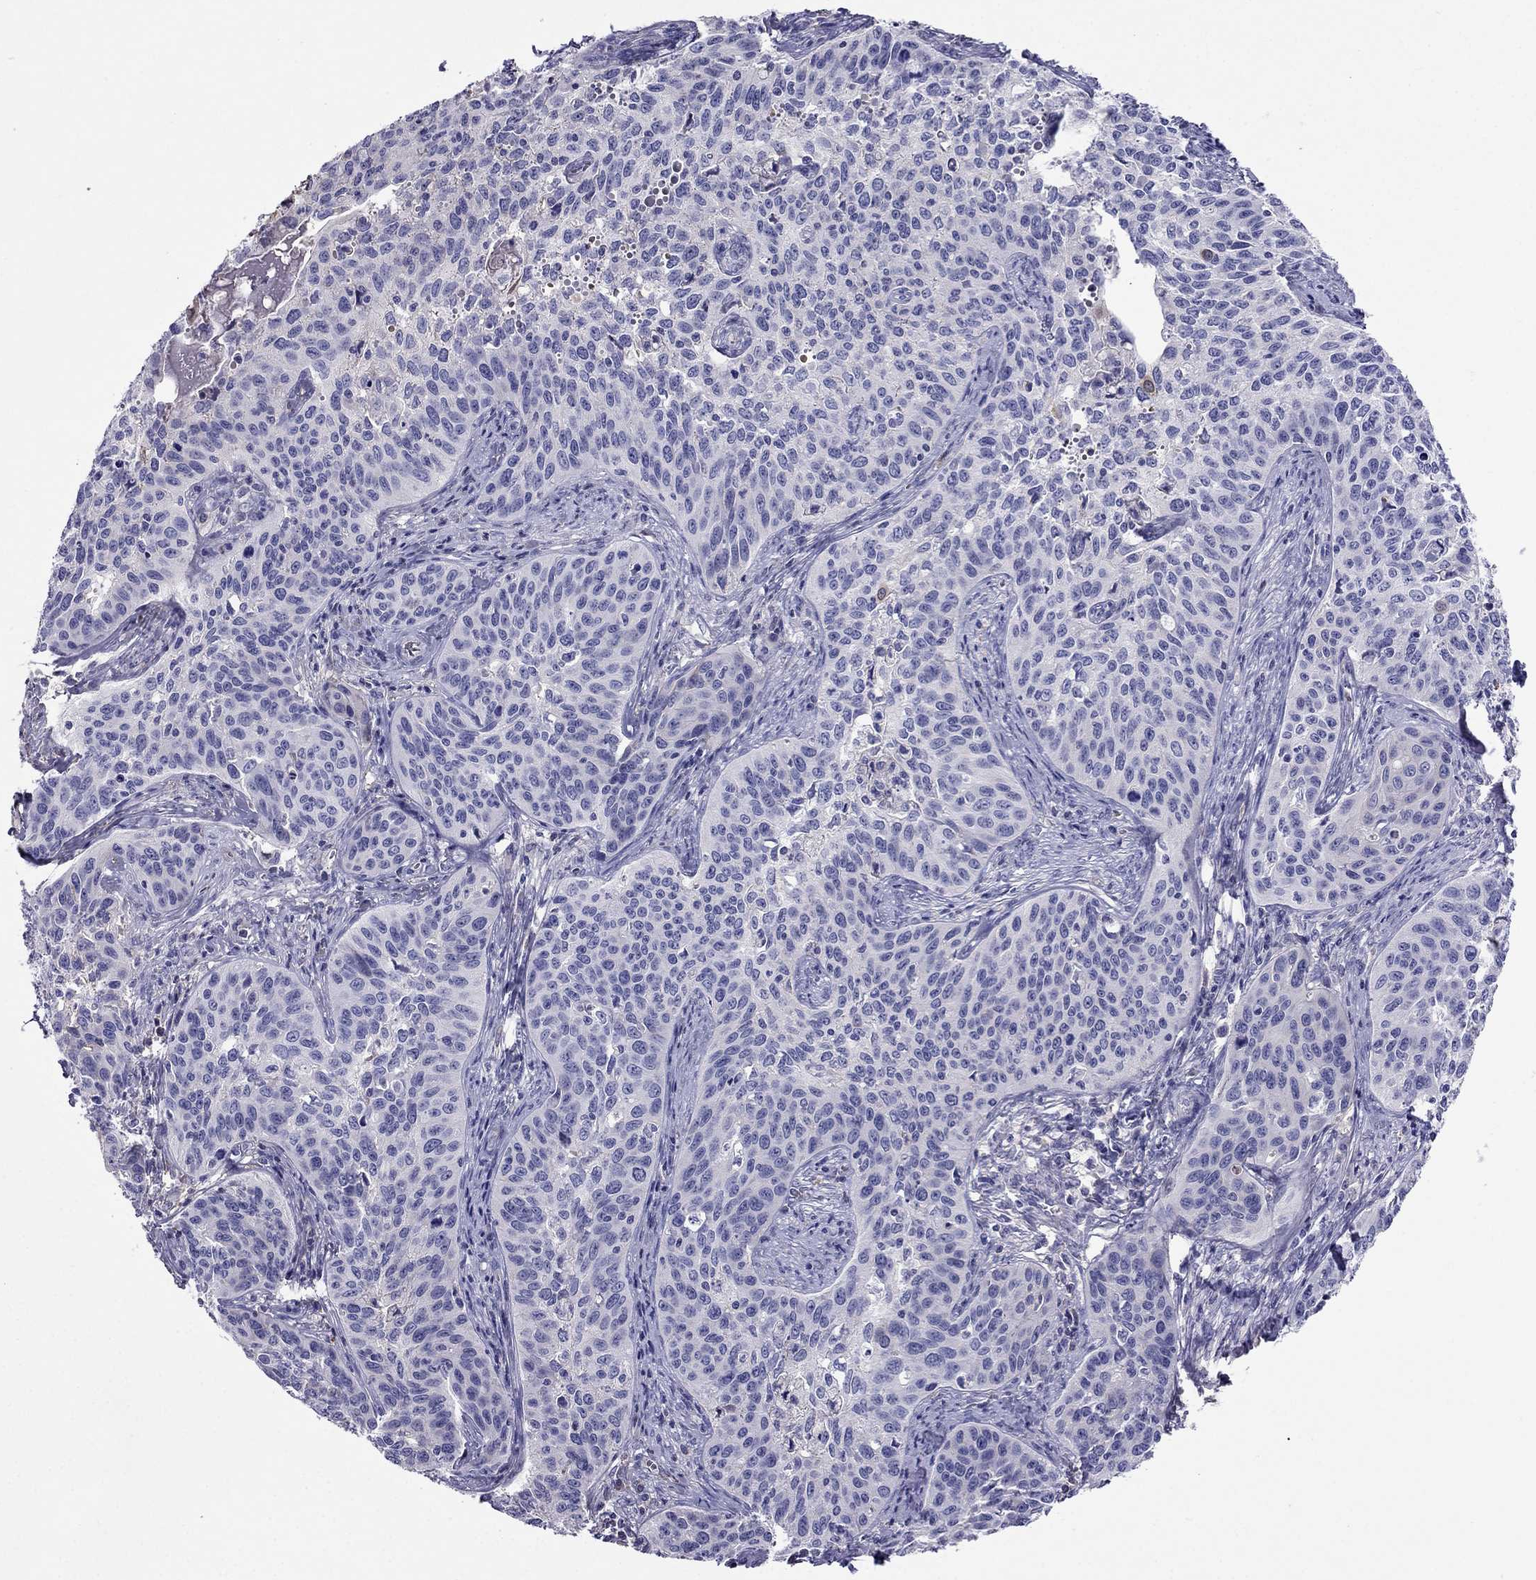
{"staining": {"intensity": "negative", "quantity": "none", "location": "none"}, "tissue": "cervical cancer", "cell_type": "Tumor cells", "image_type": "cancer", "snomed": [{"axis": "morphology", "description": "Squamous cell carcinoma, NOS"}, {"axis": "topography", "description": "Cervix"}], "caption": "Histopathology image shows no significant protein positivity in tumor cells of cervical squamous cell carcinoma.", "gene": "TBC1D21", "patient": {"sex": "female", "age": 31}}